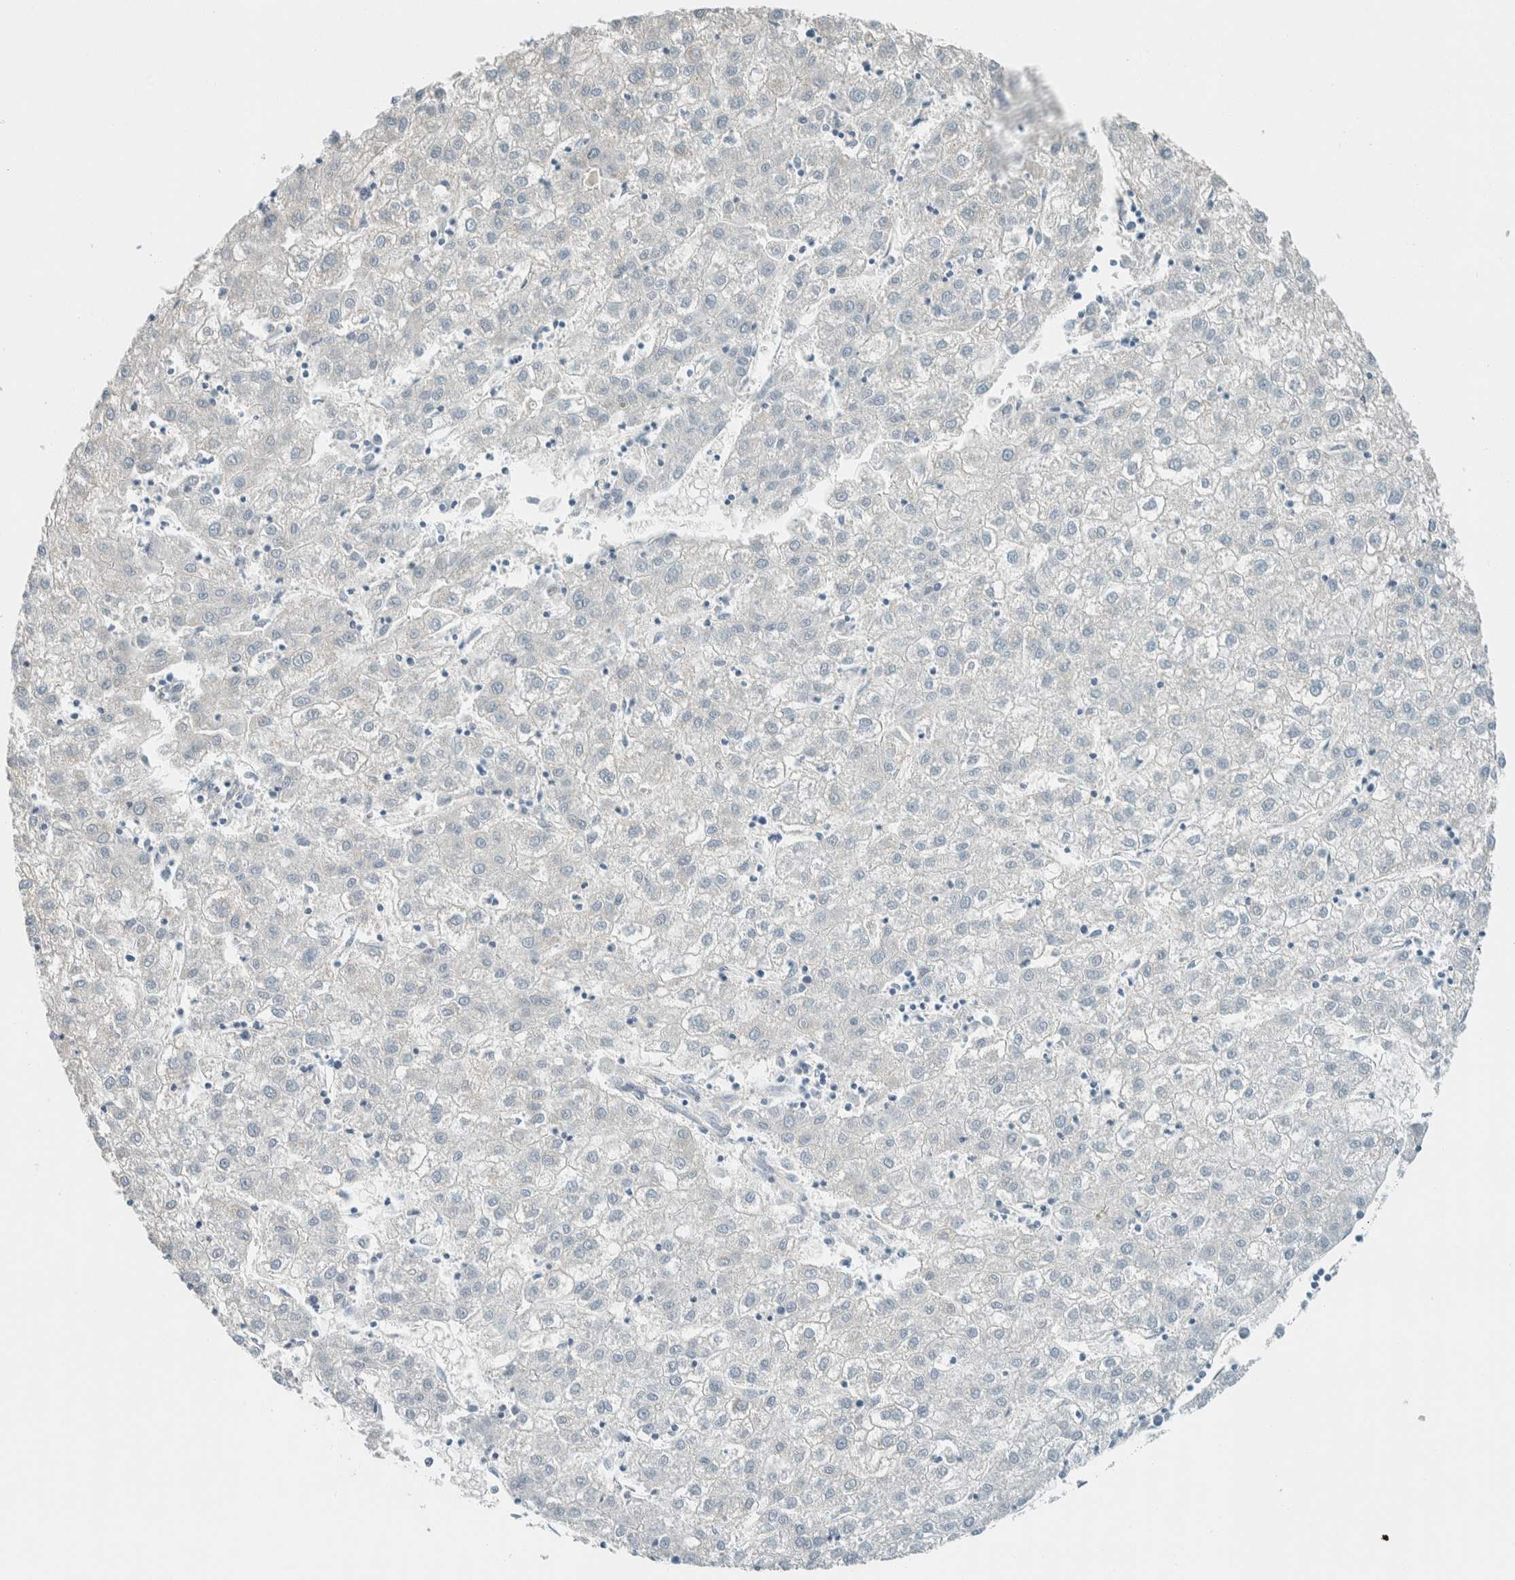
{"staining": {"intensity": "negative", "quantity": "none", "location": "none"}, "tissue": "liver cancer", "cell_type": "Tumor cells", "image_type": "cancer", "snomed": [{"axis": "morphology", "description": "Carcinoma, Hepatocellular, NOS"}, {"axis": "topography", "description": "Liver"}], "caption": "An IHC photomicrograph of liver cancer is shown. There is no staining in tumor cells of liver cancer.", "gene": "SLFN12", "patient": {"sex": "male", "age": 72}}